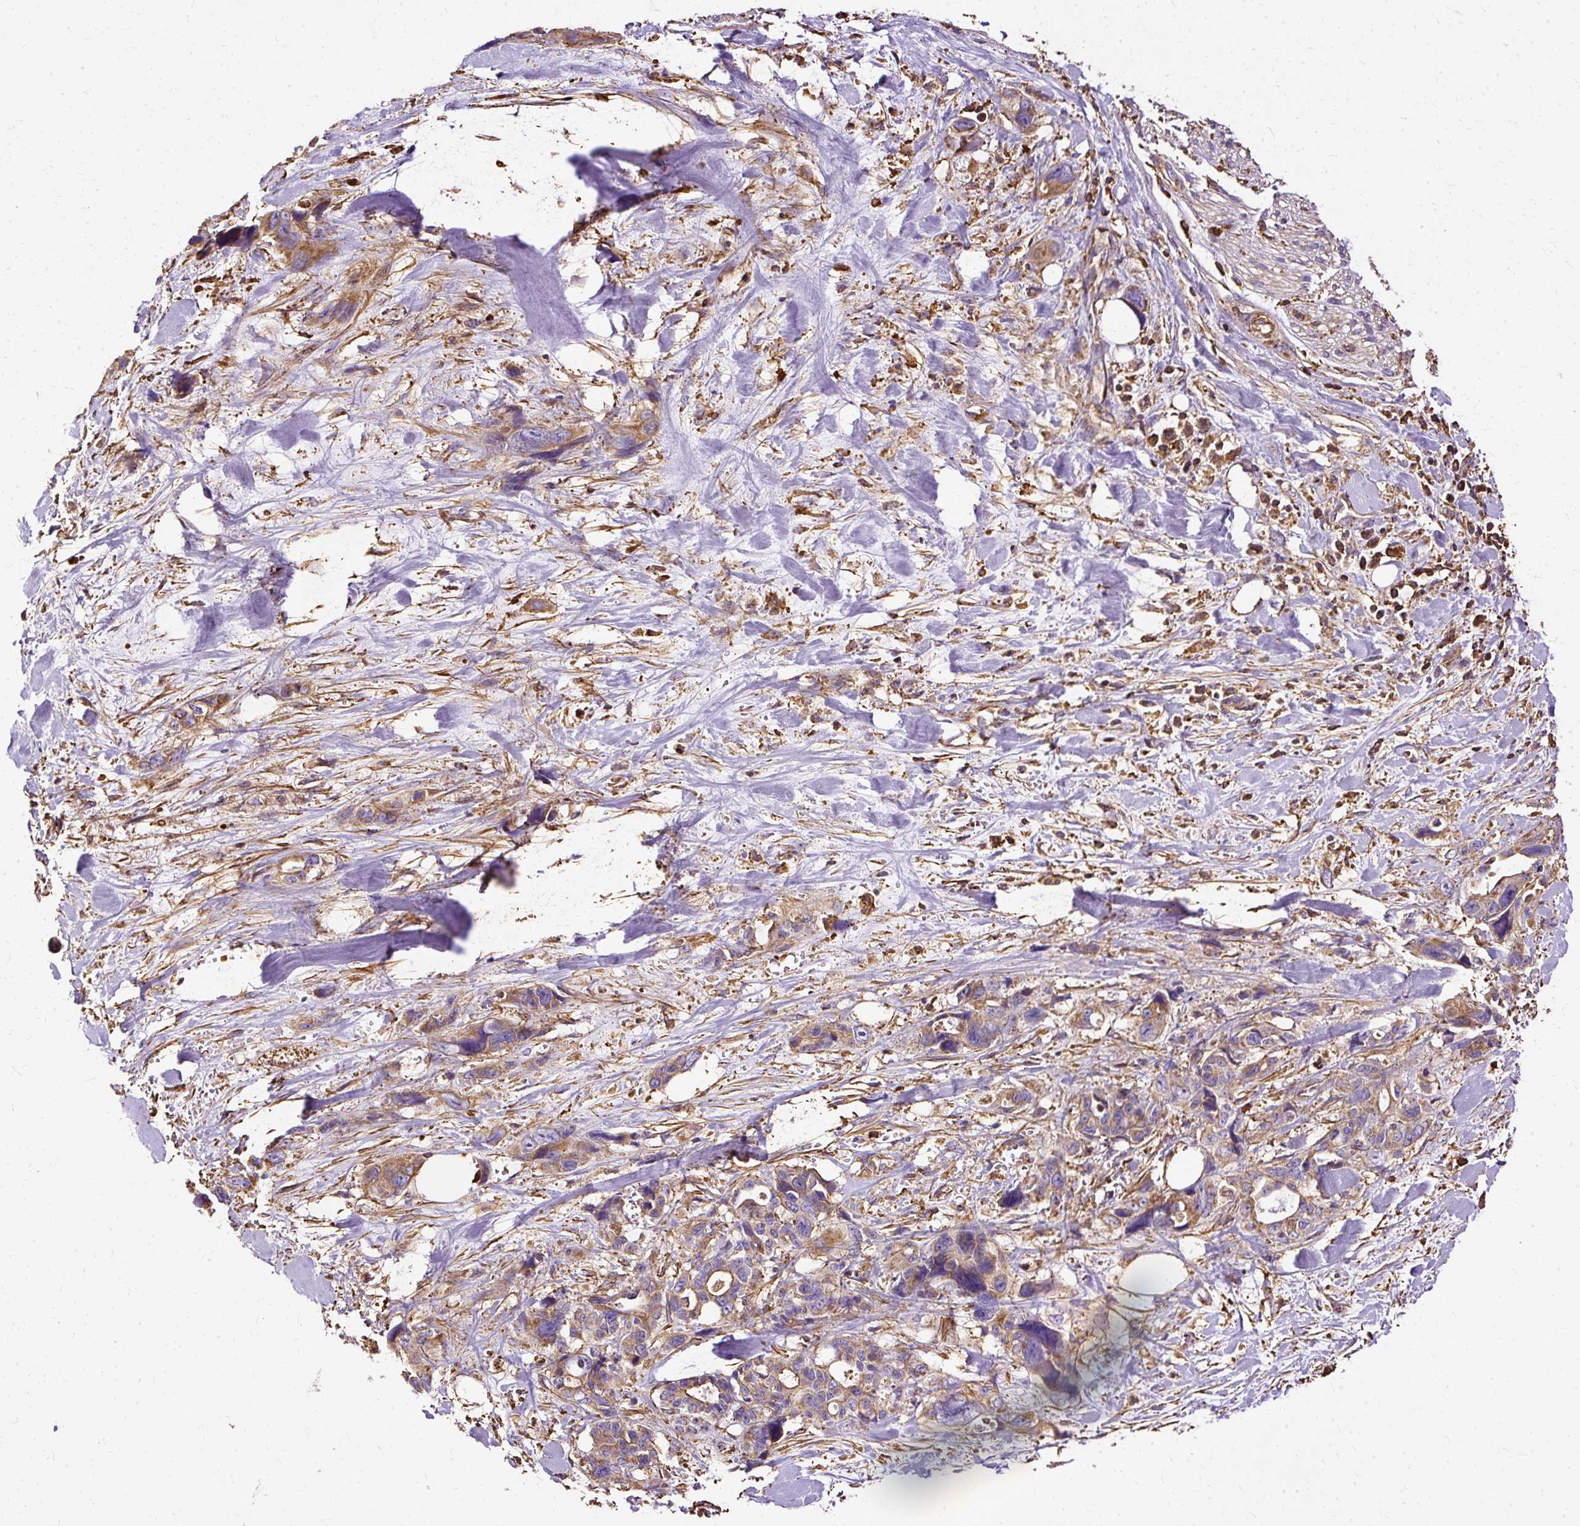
{"staining": {"intensity": "moderate", "quantity": ">75%", "location": "cytoplasmic/membranous"}, "tissue": "pancreatic cancer", "cell_type": "Tumor cells", "image_type": "cancer", "snomed": [{"axis": "morphology", "description": "Adenocarcinoma, NOS"}, {"axis": "topography", "description": "Pancreas"}], "caption": "Human adenocarcinoma (pancreatic) stained for a protein (brown) exhibits moderate cytoplasmic/membranous positive positivity in approximately >75% of tumor cells.", "gene": "KLHL11", "patient": {"sex": "male", "age": 46}}